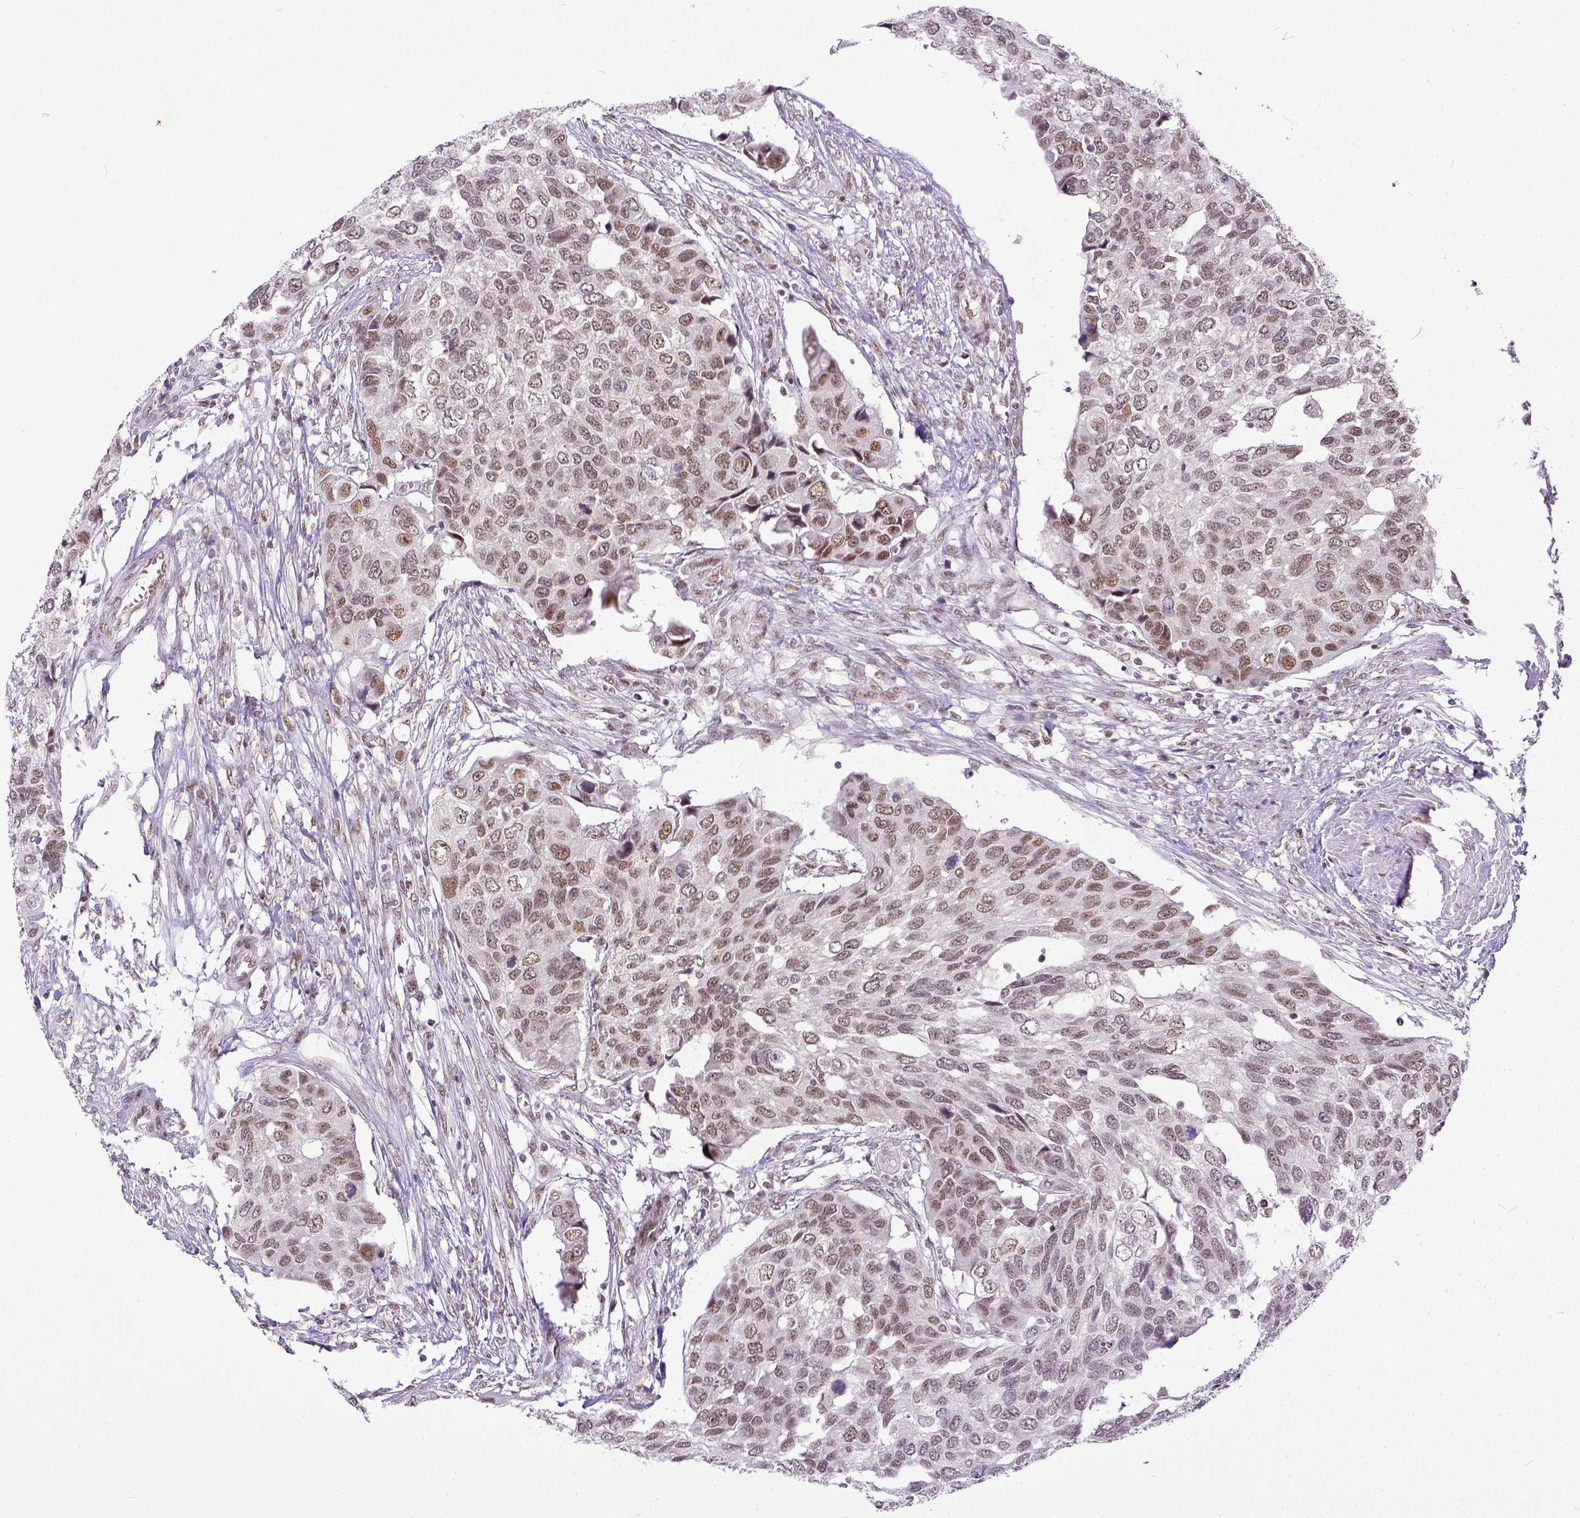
{"staining": {"intensity": "weak", "quantity": ">75%", "location": "nuclear"}, "tissue": "urothelial cancer", "cell_type": "Tumor cells", "image_type": "cancer", "snomed": [{"axis": "morphology", "description": "Urothelial carcinoma, High grade"}, {"axis": "topography", "description": "Urinary bladder"}], "caption": "DAB (3,3'-diaminobenzidine) immunohistochemical staining of human urothelial cancer shows weak nuclear protein staining in about >75% of tumor cells. (brown staining indicates protein expression, while blue staining denotes nuclei).", "gene": "ERCC1", "patient": {"sex": "male", "age": 60}}